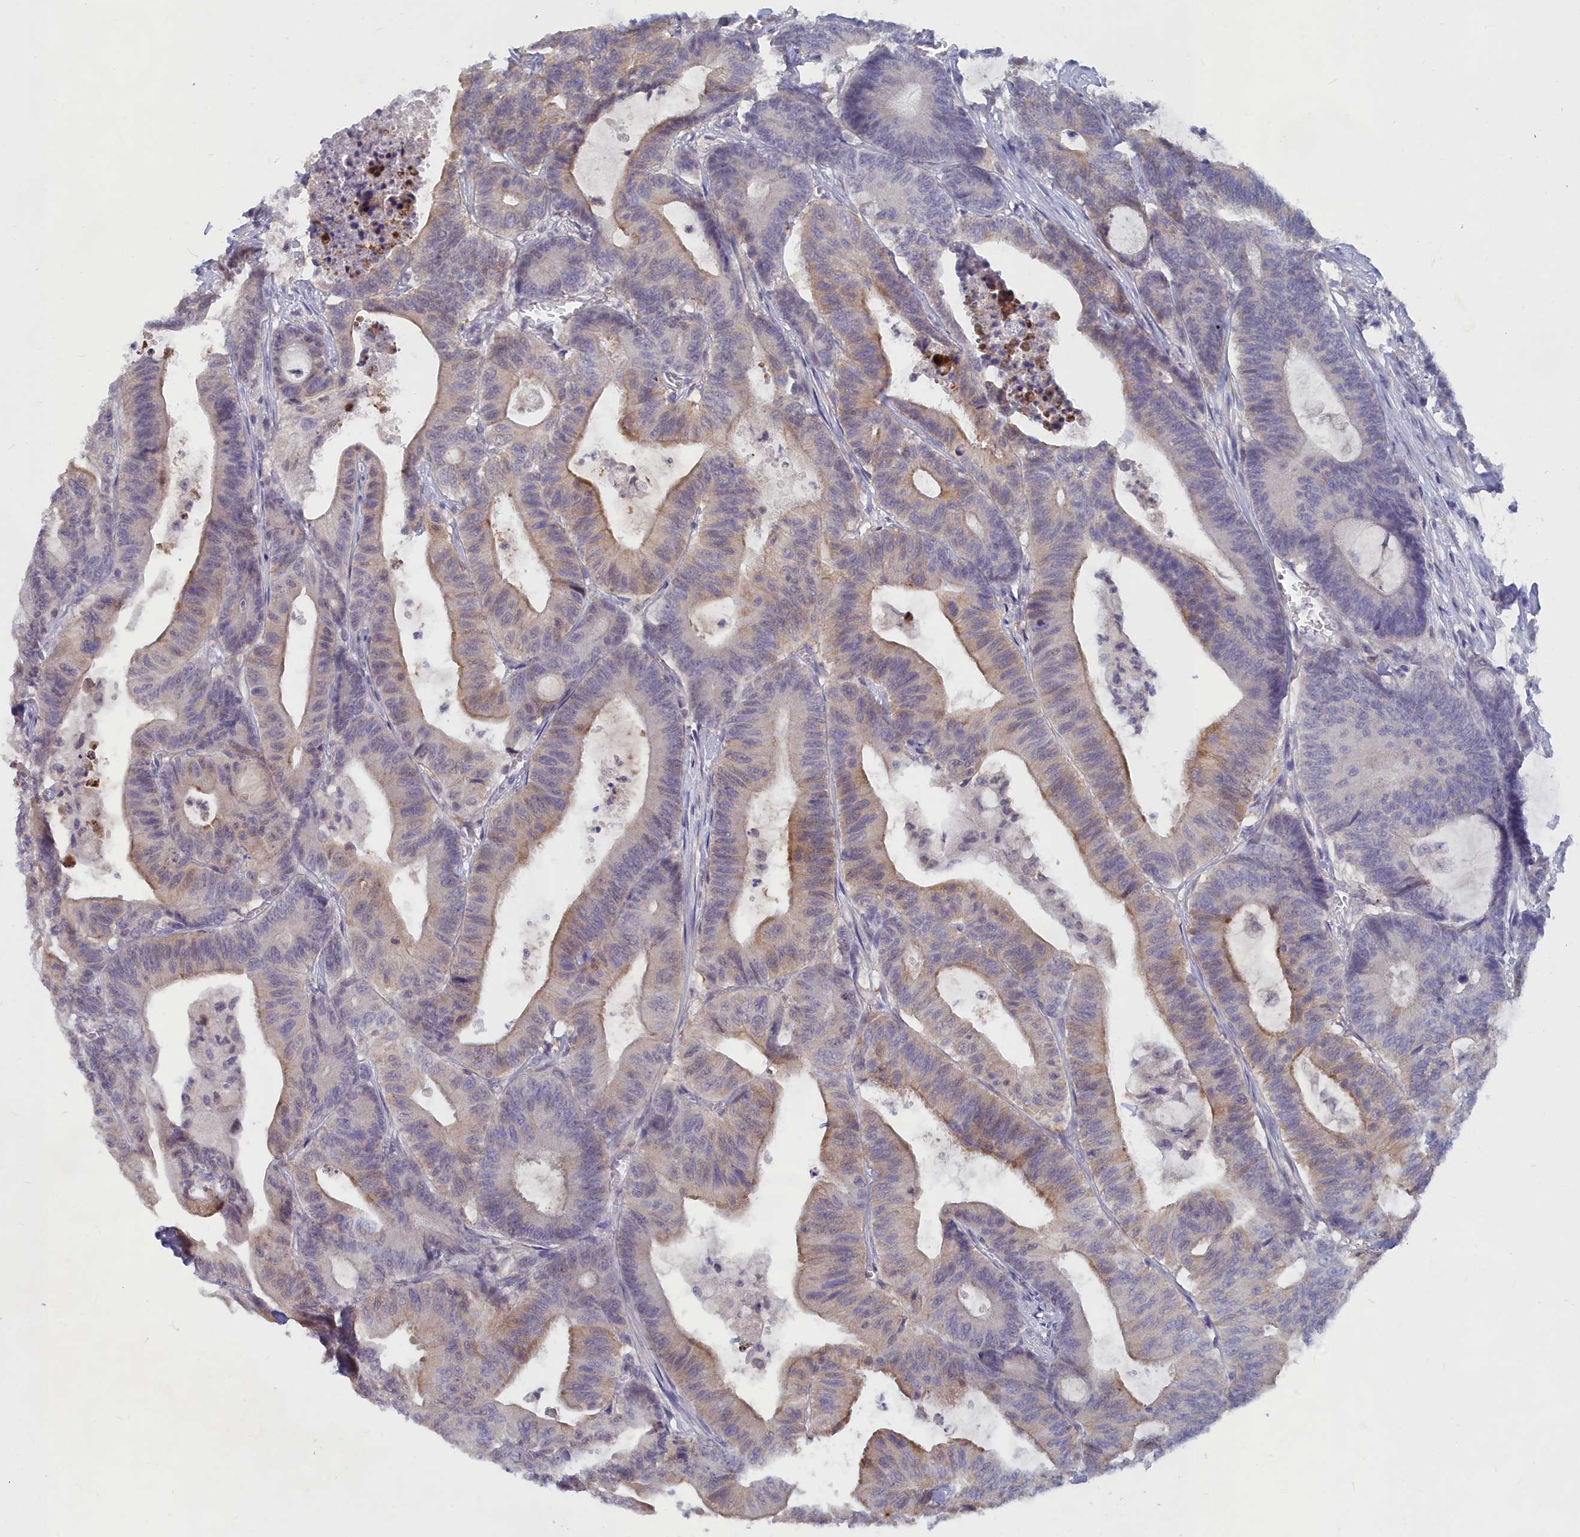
{"staining": {"intensity": "weak", "quantity": "25%-75%", "location": "cytoplasmic/membranous"}, "tissue": "colorectal cancer", "cell_type": "Tumor cells", "image_type": "cancer", "snomed": [{"axis": "morphology", "description": "Adenocarcinoma, NOS"}, {"axis": "topography", "description": "Colon"}], "caption": "This is a histology image of immunohistochemistry staining of colorectal adenocarcinoma, which shows weak positivity in the cytoplasmic/membranous of tumor cells.", "gene": "LRIF1", "patient": {"sex": "female", "age": 84}}